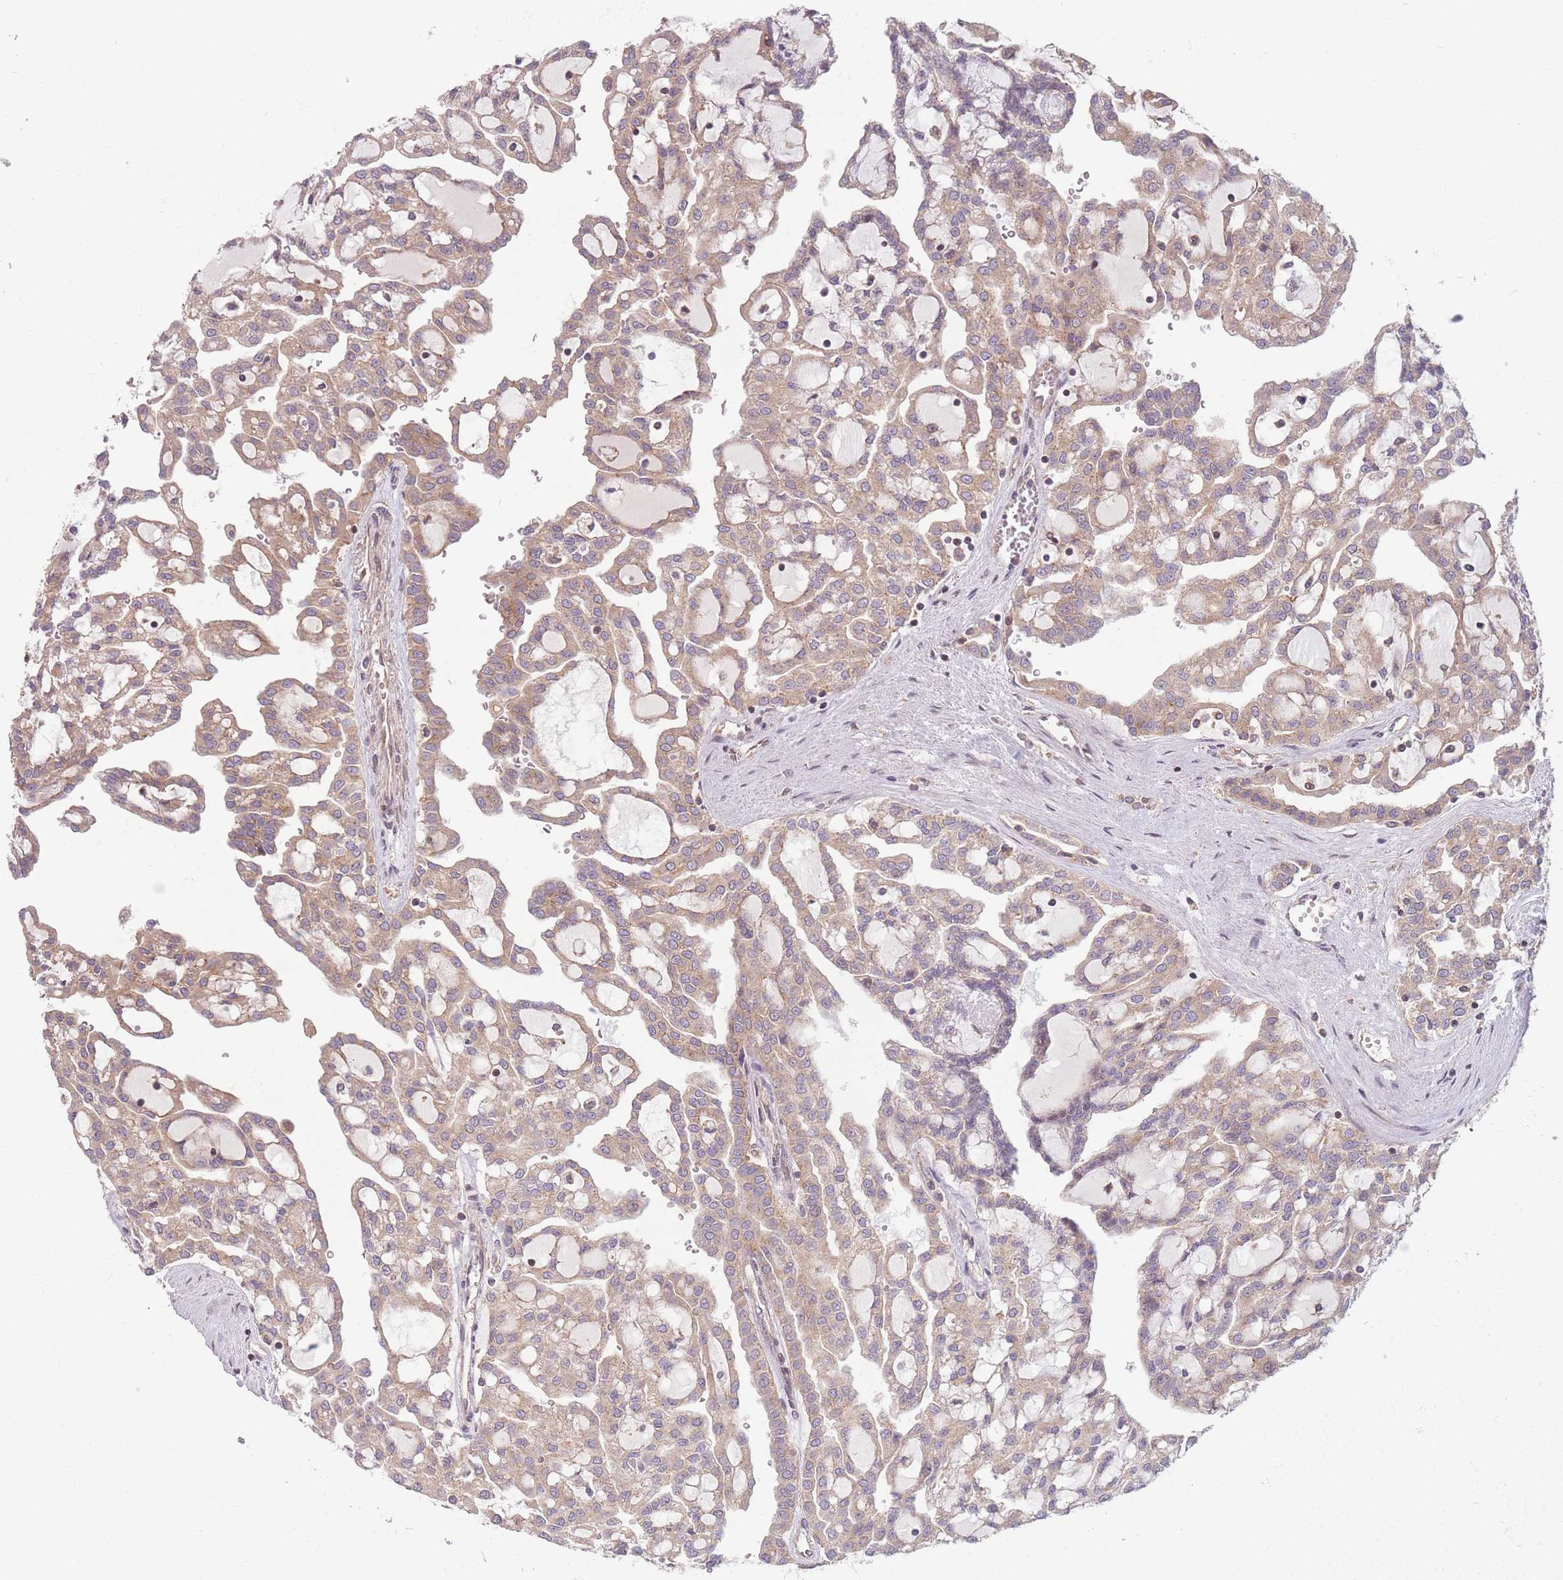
{"staining": {"intensity": "weak", "quantity": ">75%", "location": "cytoplasmic/membranous"}, "tissue": "renal cancer", "cell_type": "Tumor cells", "image_type": "cancer", "snomed": [{"axis": "morphology", "description": "Adenocarcinoma, NOS"}, {"axis": "topography", "description": "Kidney"}], "caption": "An IHC histopathology image of tumor tissue is shown. Protein staining in brown shows weak cytoplasmic/membranous positivity in adenocarcinoma (renal) within tumor cells.", "gene": "WASHC2A", "patient": {"sex": "male", "age": 63}}